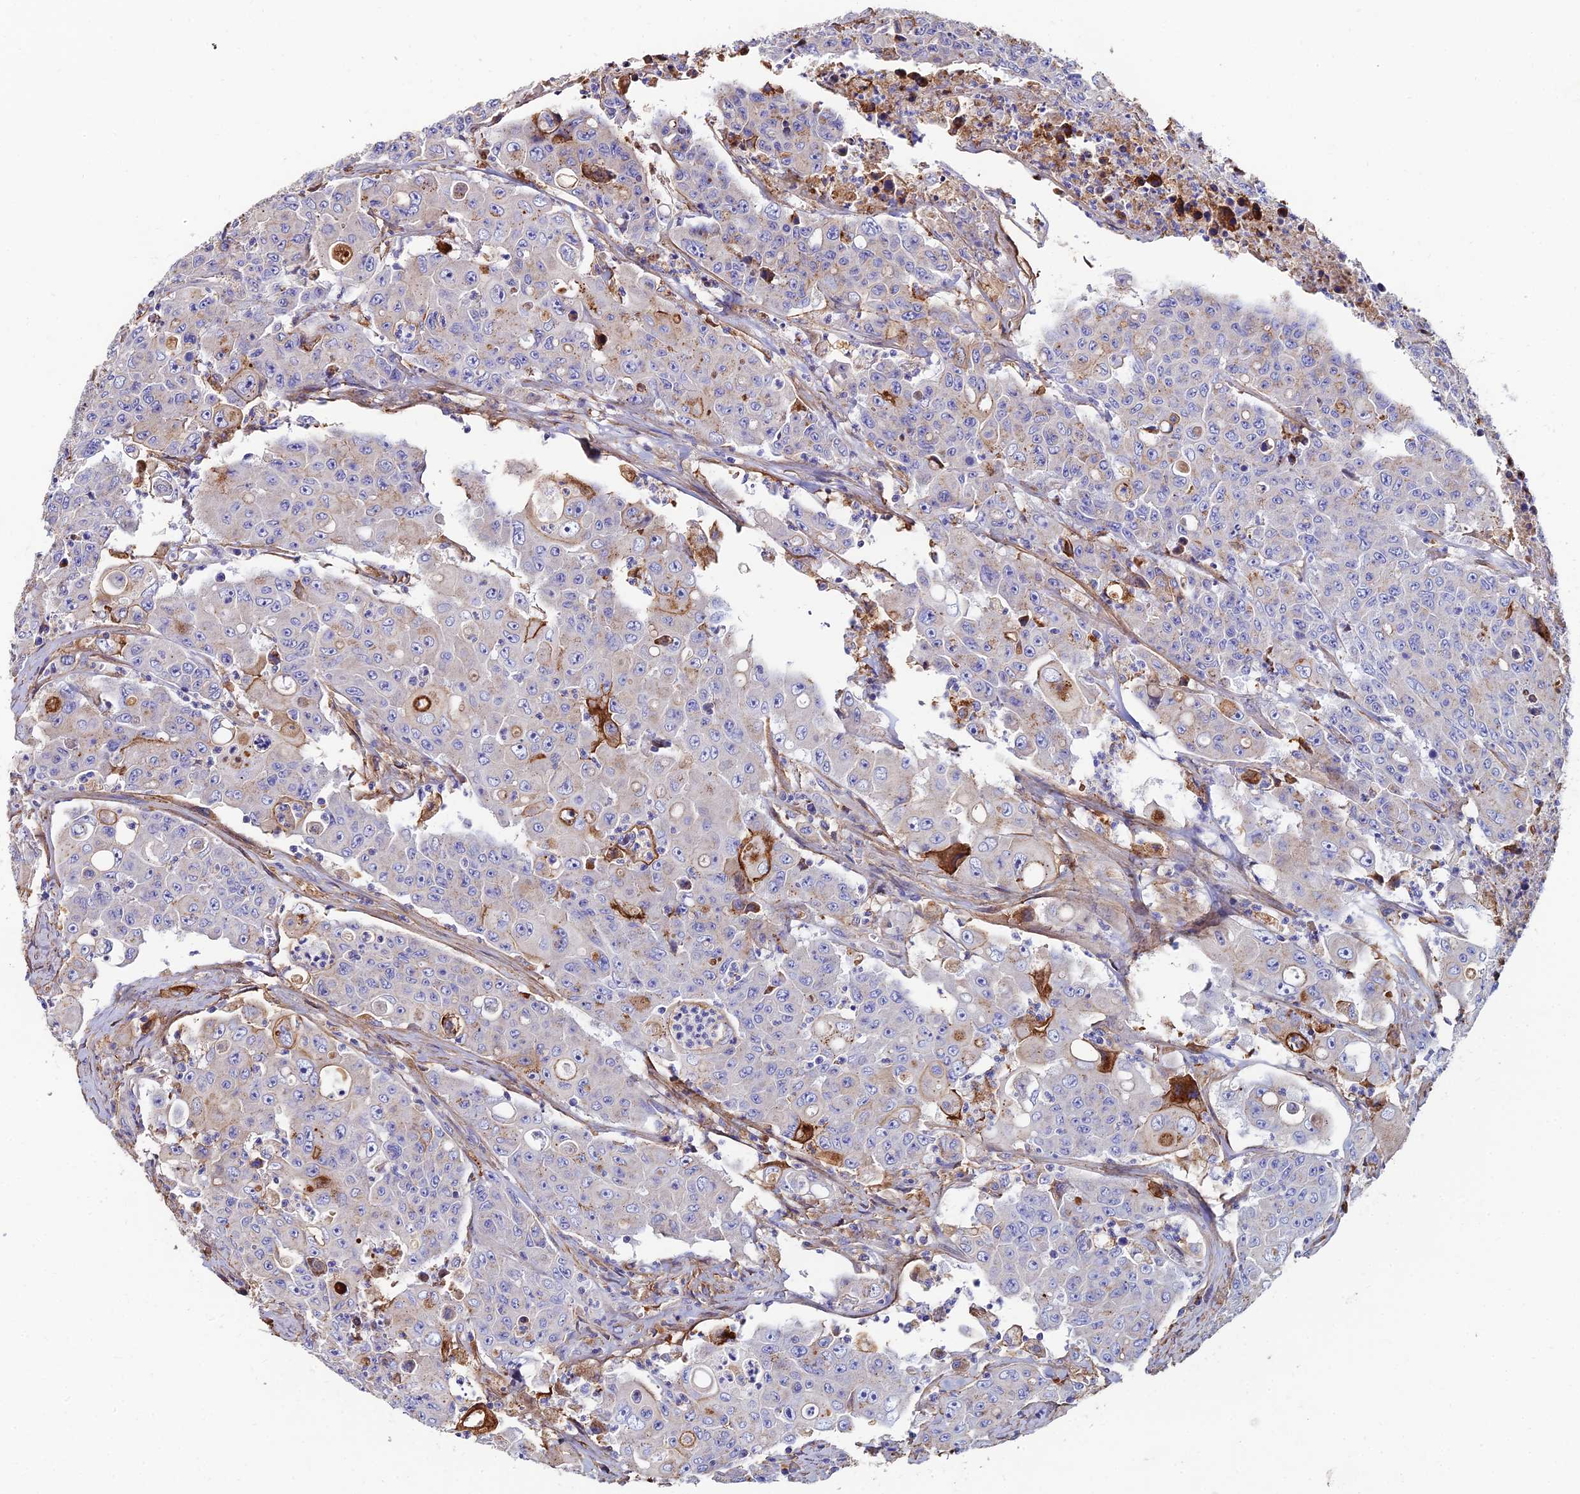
{"staining": {"intensity": "moderate", "quantity": "<25%", "location": "cytoplasmic/membranous"}, "tissue": "colorectal cancer", "cell_type": "Tumor cells", "image_type": "cancer", "snomed": [{"axis": "morphology", "description": "Adenocarcinoma, NOS"}, {"axis": "topography", "description": "Colon"}], "caption": "An IHC micrograph of tumor tissue is shown. Protein staining in brown highlights moderate cytoplasmic/membranous positivity in adenocarcinoma (colorectal) within tumor cells. The staining was performed using DAB, with brown indicating positive protein expression. Nuclei are stained blue with hematoxylin.", "gene": "C6", "patient": {"sex": "male", "age": 51}}